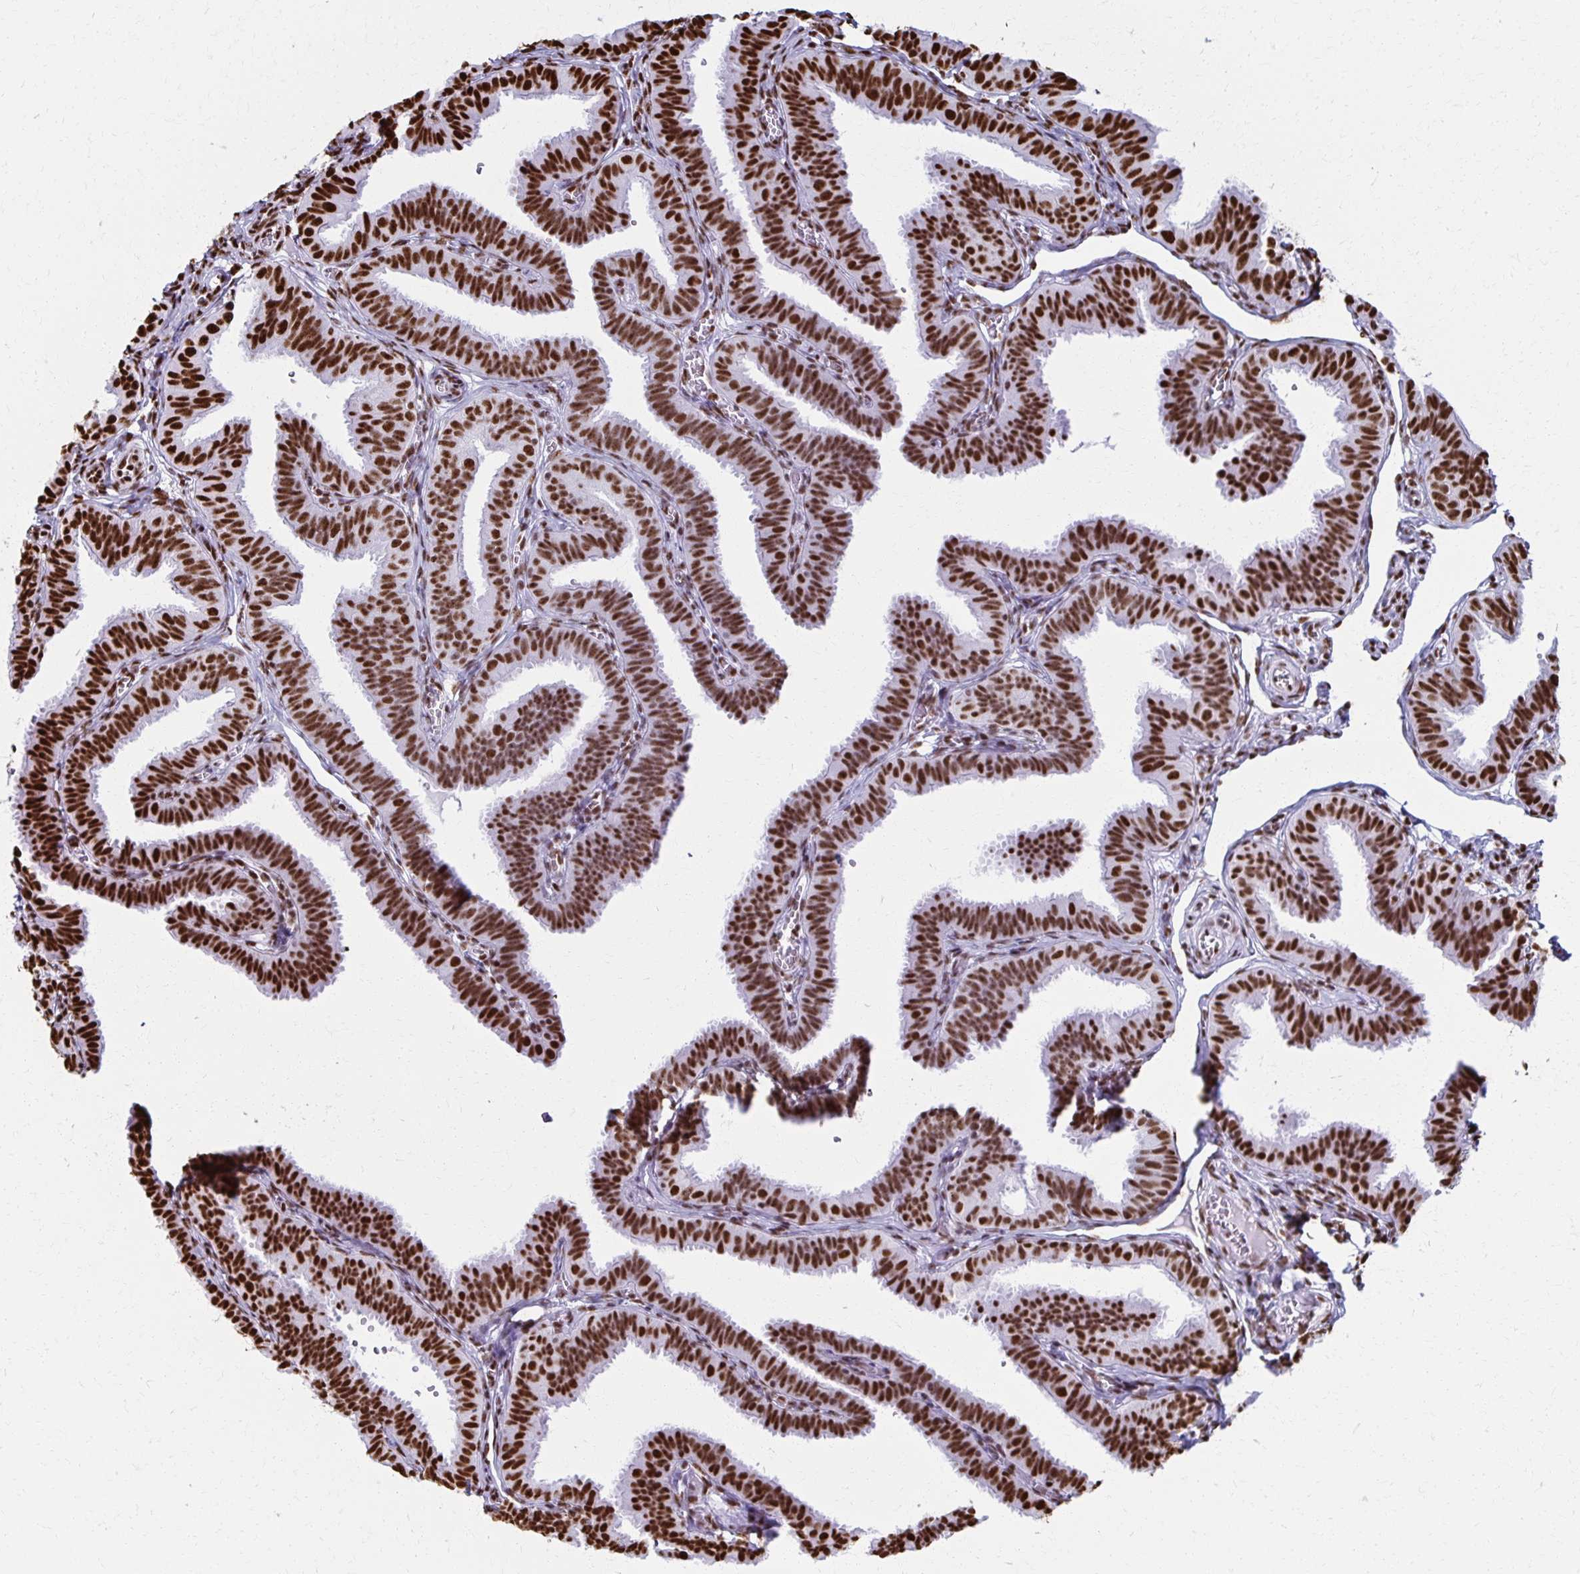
{"staining": {"intensity": "strong", "quantity": ">75%", "location": "nuclear"}, "tissue": "fallopian tube", "cell_type": "Glandular cells", "image_type": "normal", "snomed": [{"axis": "morphology", "description": "Normal tissue, NOS"}, {"axis": "topography", "description": "Fallopian tube"}], "caption": "Glandular cells demonstrate high levels of strong nuclear expression in about >75% of cells in normal human fallopian tube. The staining was performed using DAB (3,3'-diaminobenzidine), with brown indicating positive protein expression. Nuclei are stained blue with hematoxylin.", "gene": "NONO", "patient": {"sex": "female", "age": 25}}